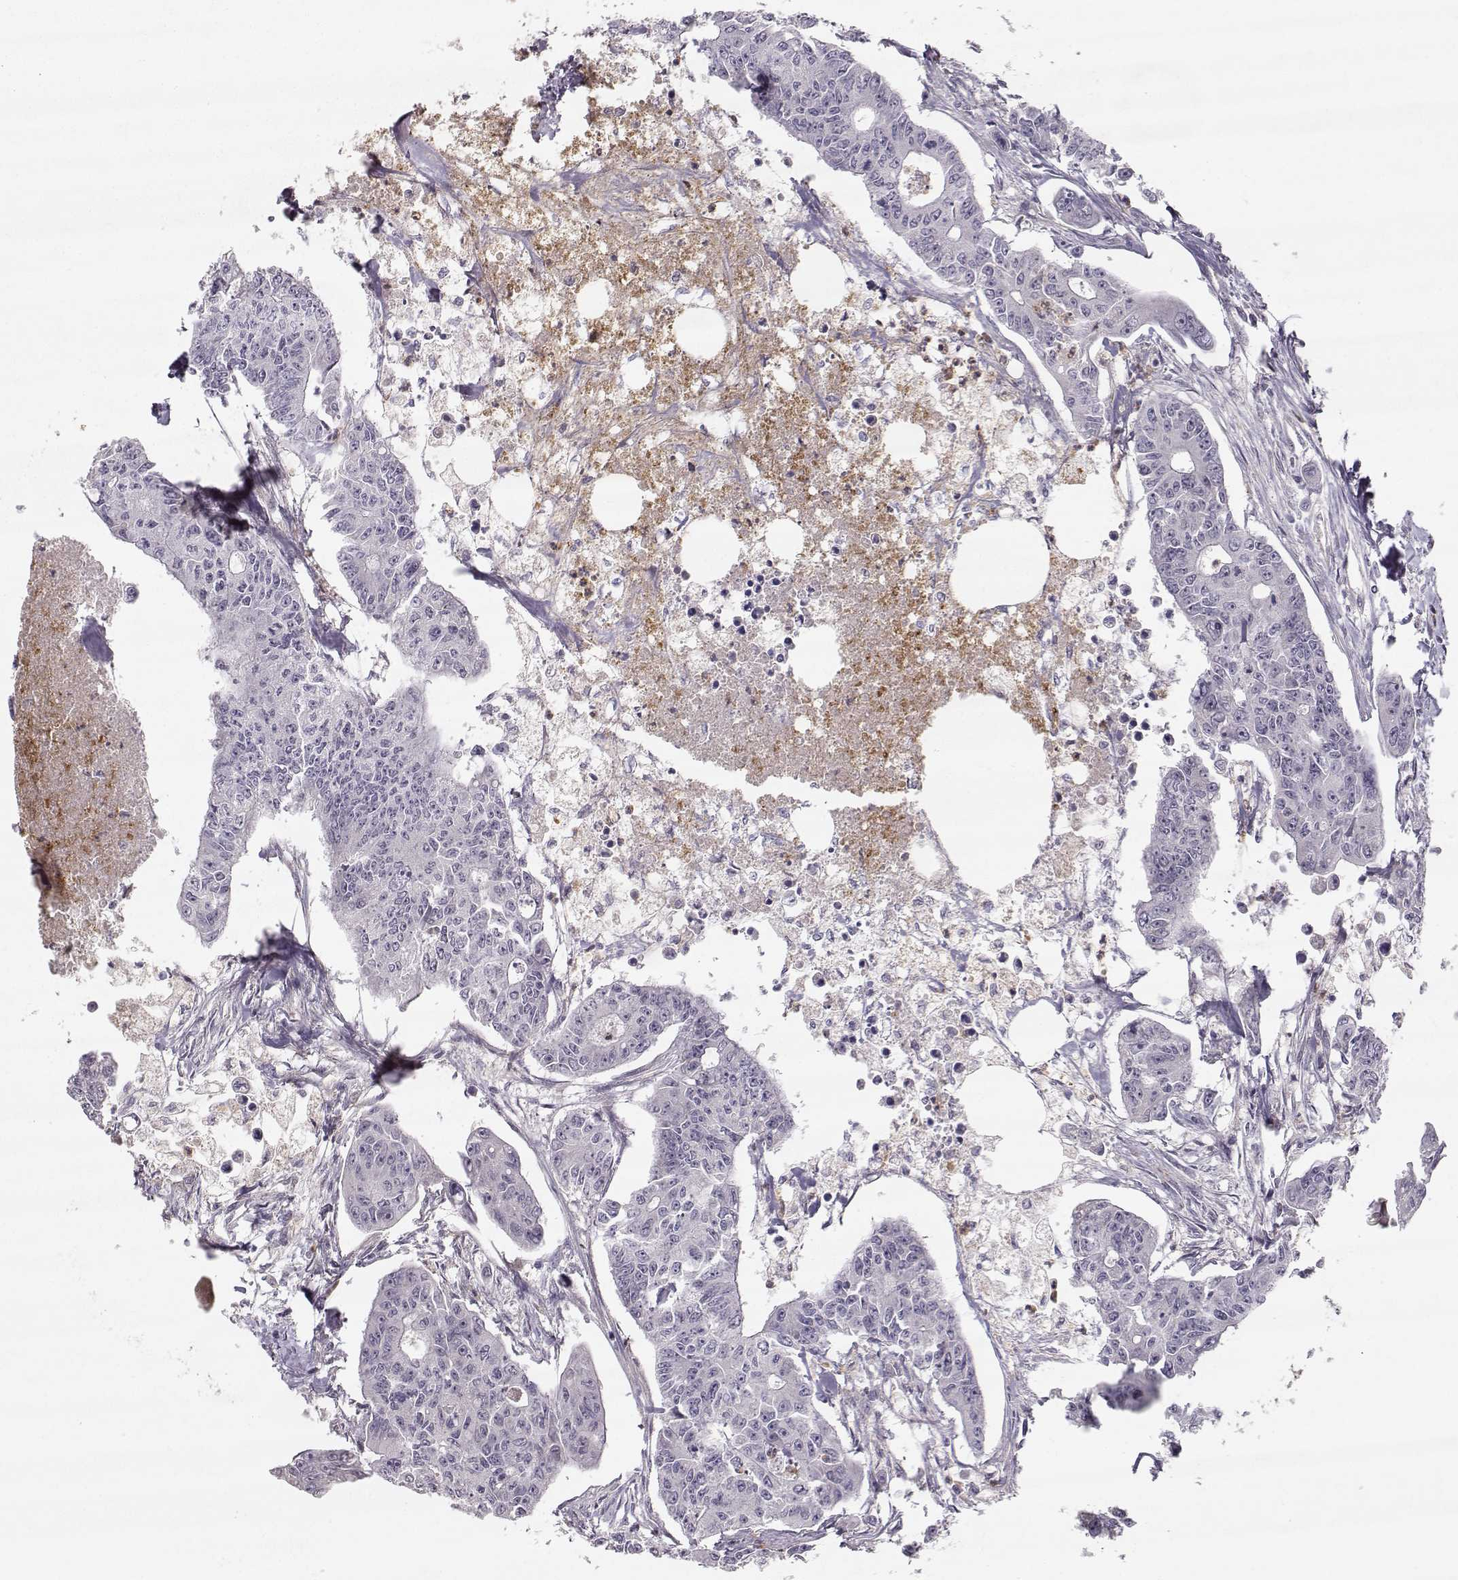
{"staining": {"intensity": "negative", "quantity": "none", "location": "none"}, "tissue": "colorectal cancer", "cell_type": "Tumor cells", "image_type": "cancer", "snomed": [{"axis": "morphology", "description": "Adenocarcinoma, NOS"}, {"axis": "topography", "description": "Colon"}], "caption": "This histopathology image is of colorectal cancer stained with immunohistochemistry (IHC) to label a protein in brown with the nuclei are counter-stained blue. There is no expression in tumor cells. The staining is performed using DAB (3,3'-diaminobenzidine) brown chromogen with nuclei counter-stained in using hematoxylin.", "gene": "OPRD1", "patient": {"sex": "male", "age": 70}}